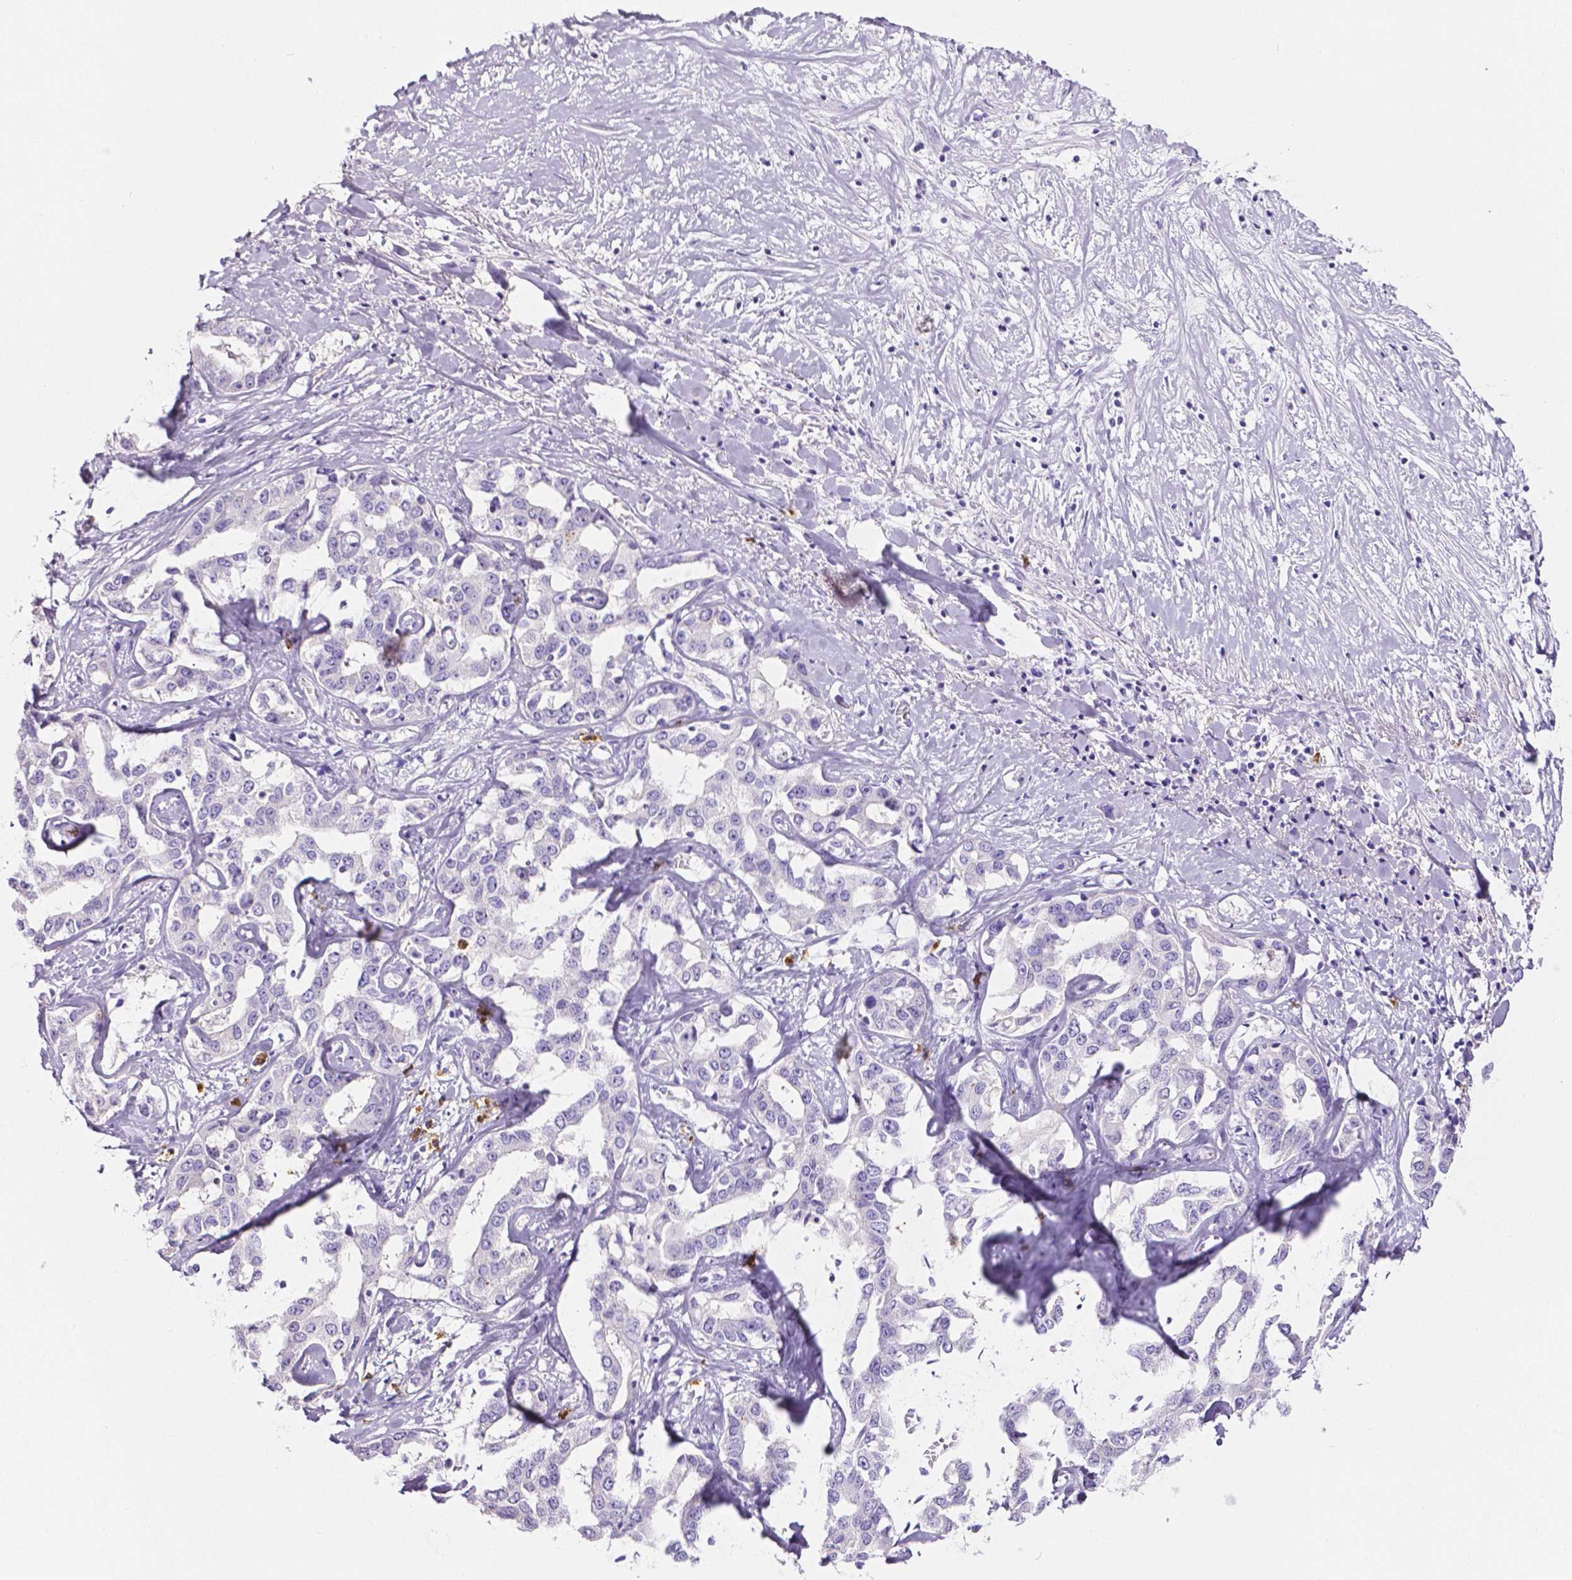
{"staining": {"intensity": "negative", "quantity": "none", "location": "none"}, "tissue": "liver cancer", "cell_type": "Tumor cells", "image_type": "cancer", "snomed": [{"axis": "morphology", "description": "Cholangiocarcinoma"}, {"axis": "topography", "description": "Liver"}], "caption": "Liver cancer was stained to show a protein in brown. There is no significant positivity in tumor cells.", "gene": "MMP9", "patient": {"sex": "male", "age": 59}}